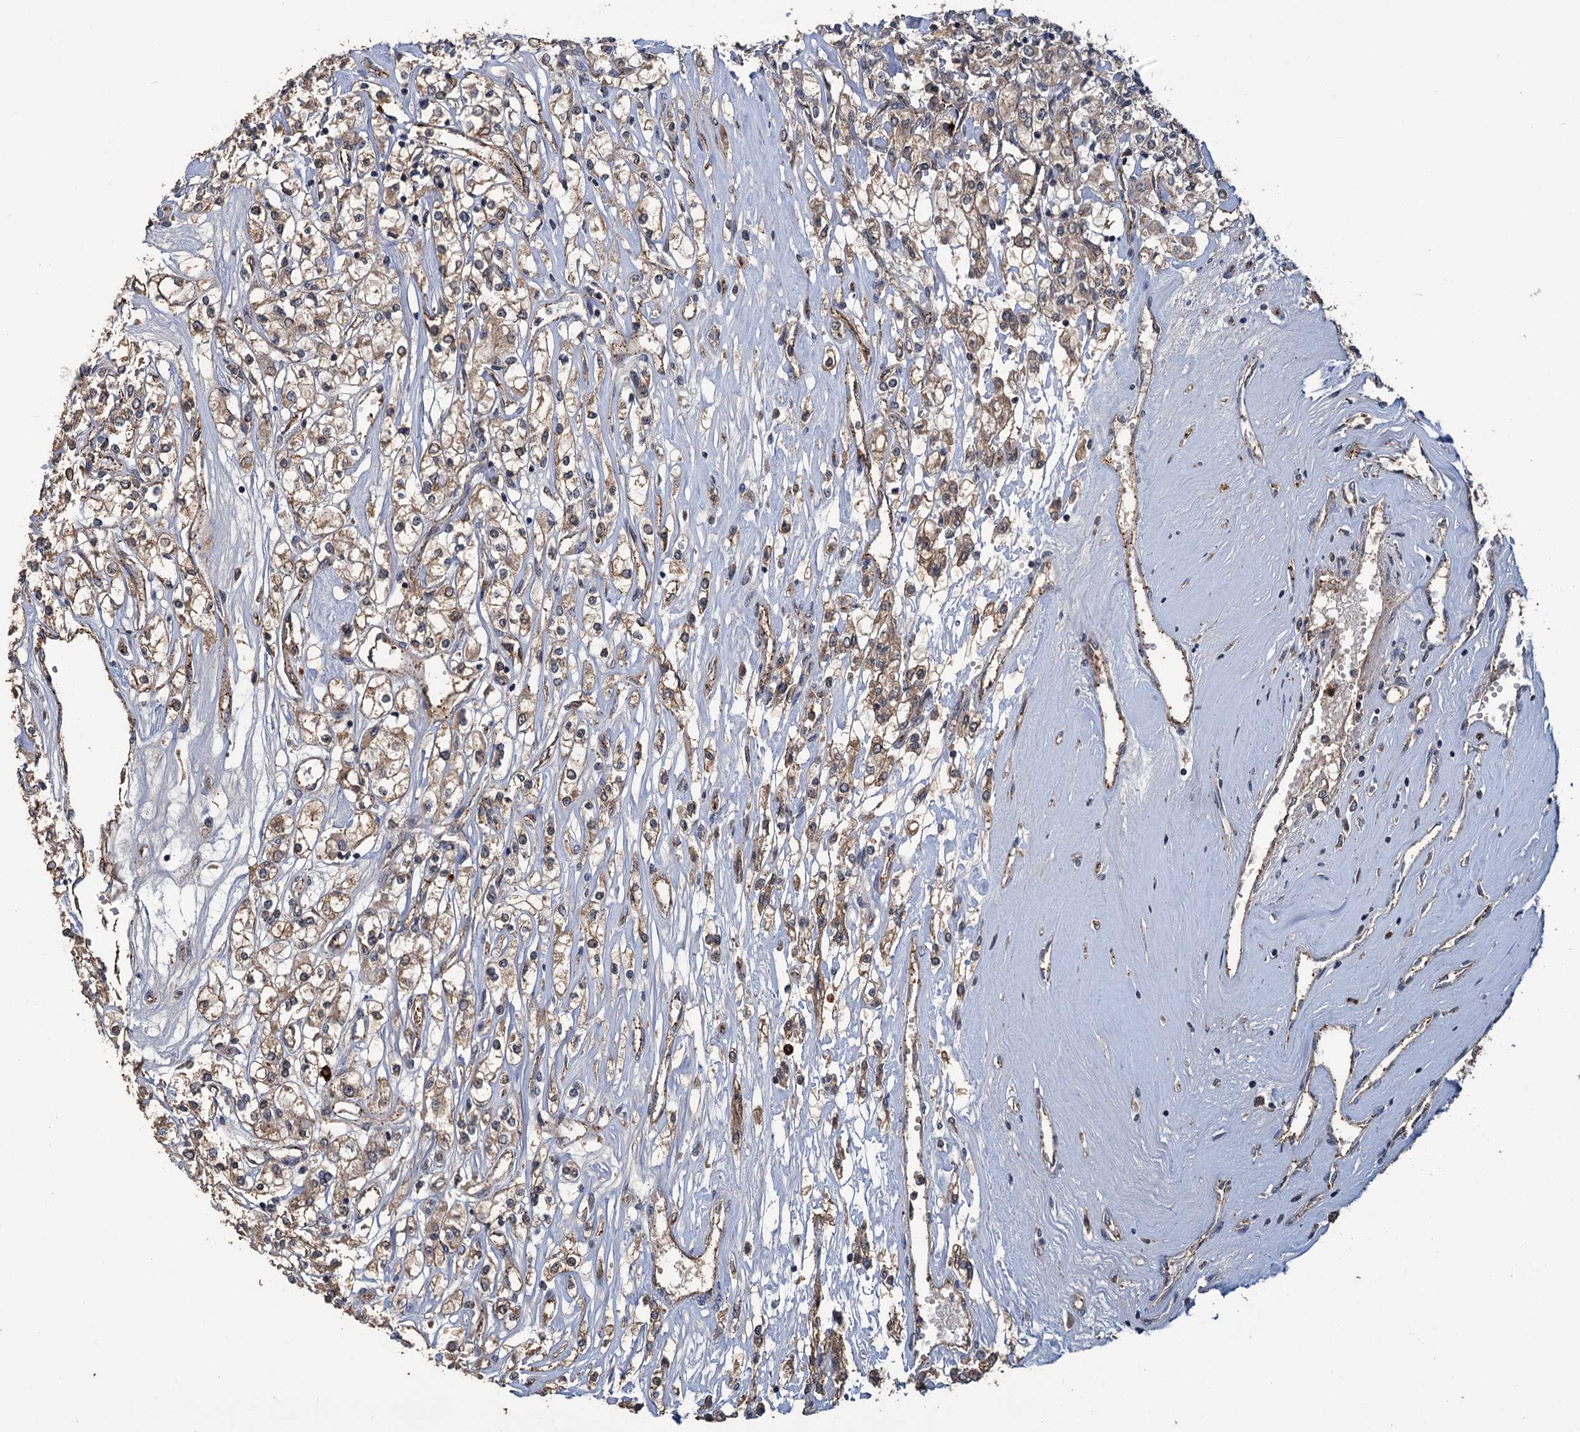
{"staining": {"intensity": "weak", "quantity": ">75%", "location": "cytoplasmic/membranous,nuclear"}, "tissue": "renal cancer", "cell_type": "Tumor cells", "image_type": "cancer", "snomed": [{"axis": "morphology", "description": "Adenocarcinoma, NOS"}, {"axis": "topography", "description": "Kidney"}], "caption": "Approximately >75% of tumor cells in renal cancer (adenocarcinoma) demonstrate weak cytoplasmic/membranous and nuclear protein positivity as visualized by brown immunohistochemical staining.", "gene": "KANSL2", "patient": {"sex": "female", "age": 59}}